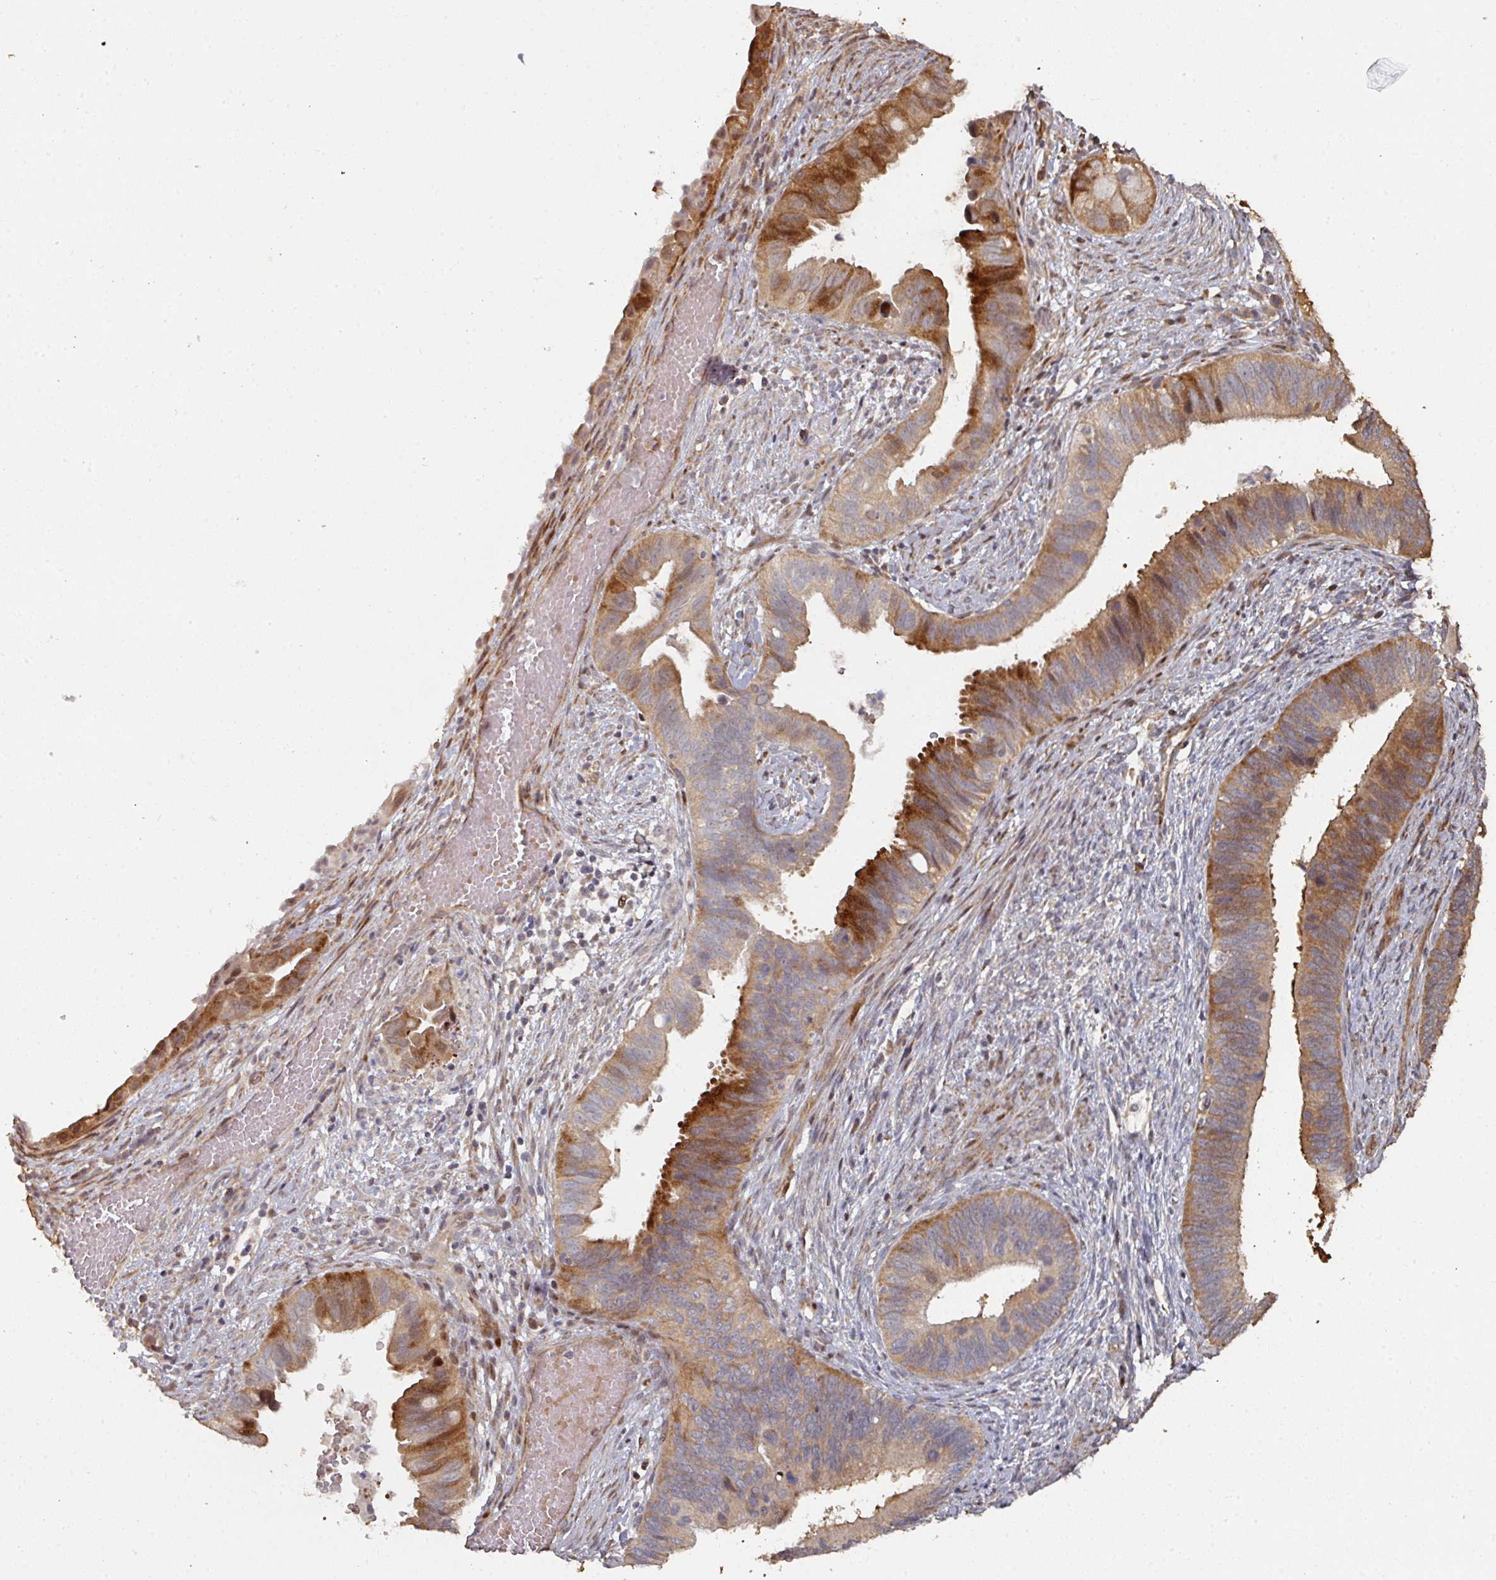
{"staining": {"intensity": "strong", "quantity": "25%-75%", "location": "cytoplasmic/membranous"}, "tissue": "cervical cancer", "cell_type": "Tumor cells", "image_type": "cancer", "snomed": [{"axis": "morphology", "description": "Adenocarcinoma, NOS"}, {"axis": "topography", "description": "Cervix"}], "caption": "A micrograph showing strong cytoplasmic/membranous positivity in about 25%-75% of tumor cells in cervical cancer, as visualized by brown immunohistochemical staining.", "gene": "CA7", "patient": {"sex": "female", "age": 42}}